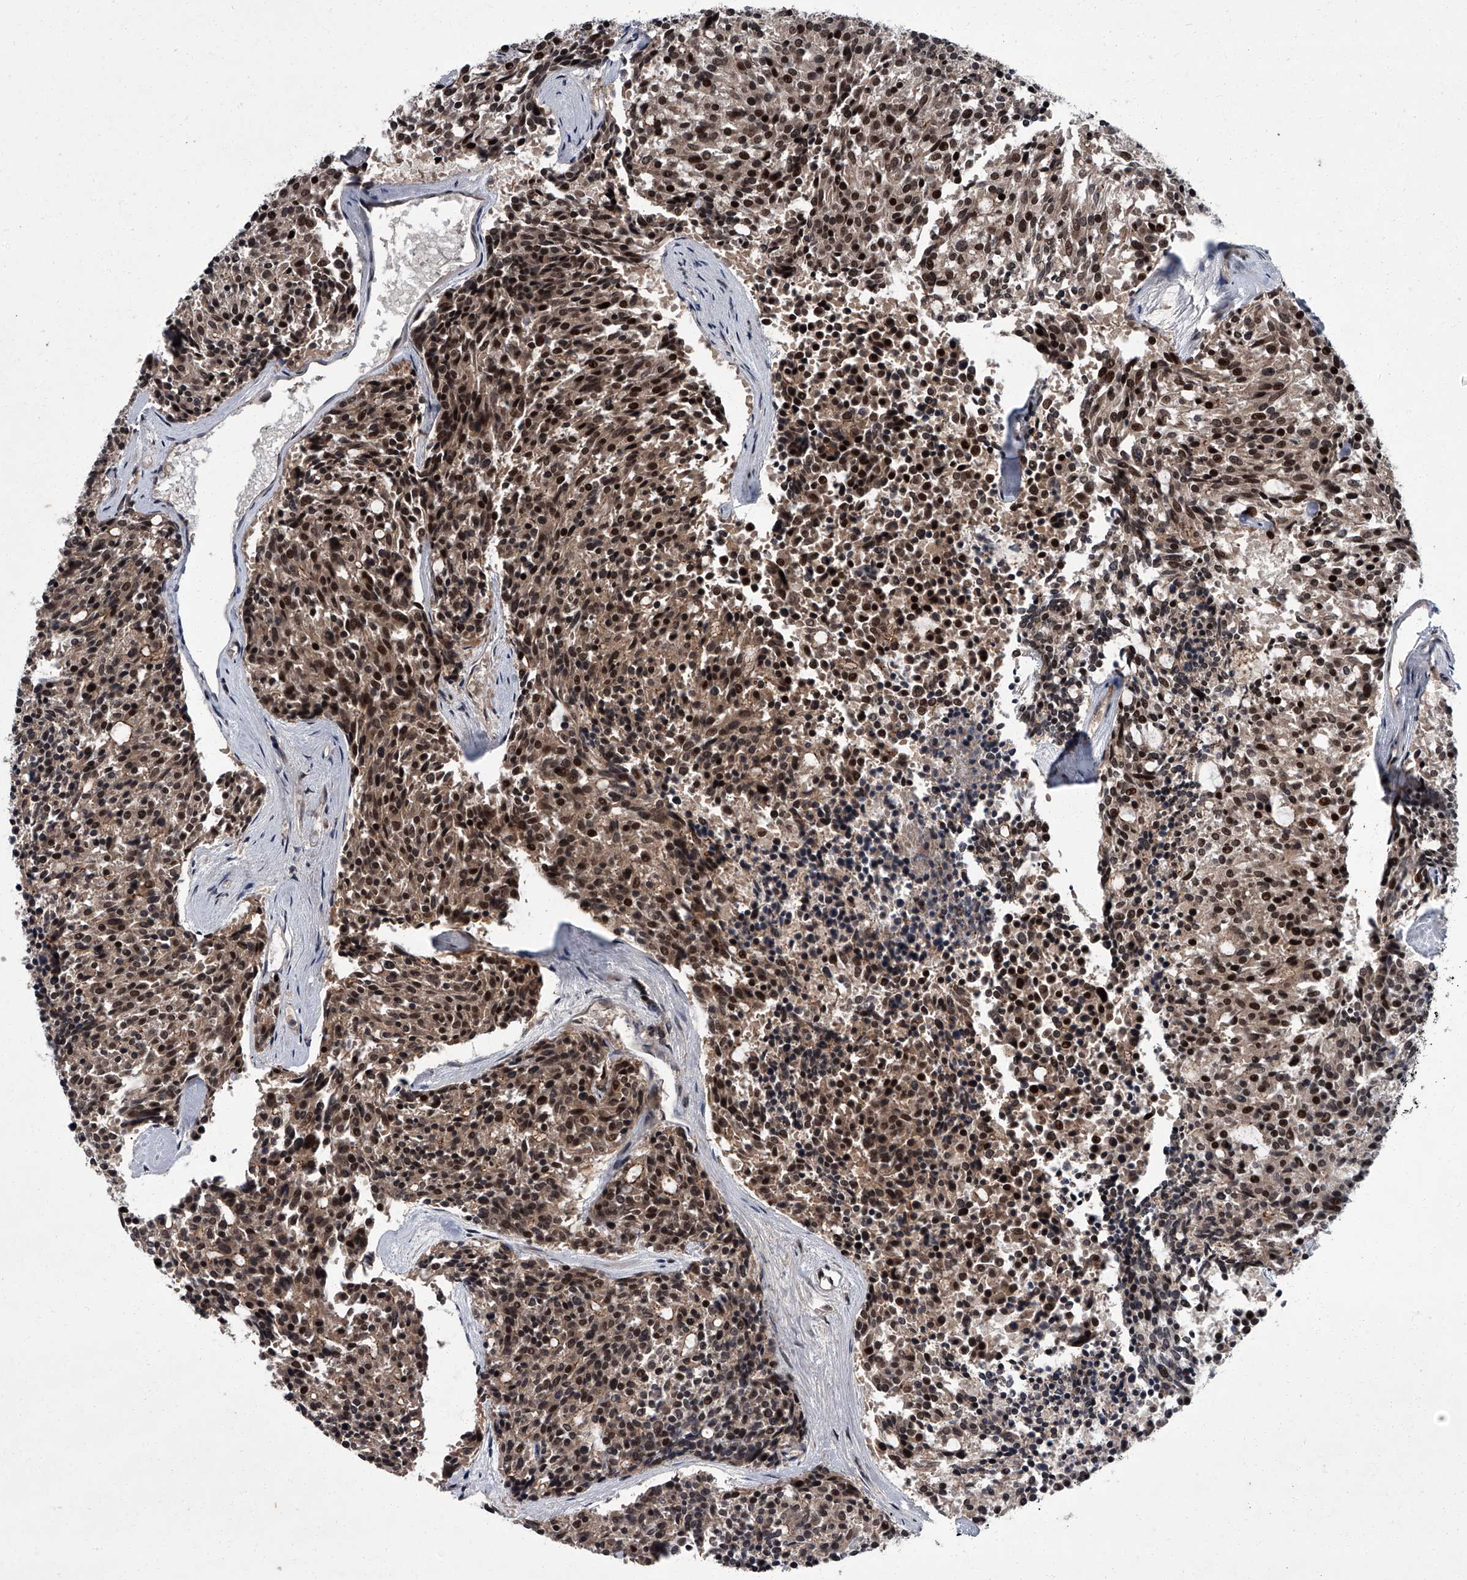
{"staining": {"intensity": "strong", "quantity": ">75%", "location": "nuclear"}, "tissue": "carcinoid", "cell_type": "Tumor cells", "image_type": "cancer", "snomed": [{"axis": "morphology", "description": "Carcinoid, malignant, NOS"}, {"axis": "topography", "description": "Pancreas"}], "caption": "A brown stain labels strong nuclear expression of a protein in human carcinoid tumor cells.", "gene": "ZNF518B", "patient": {"sex": "female", "age": 54}}